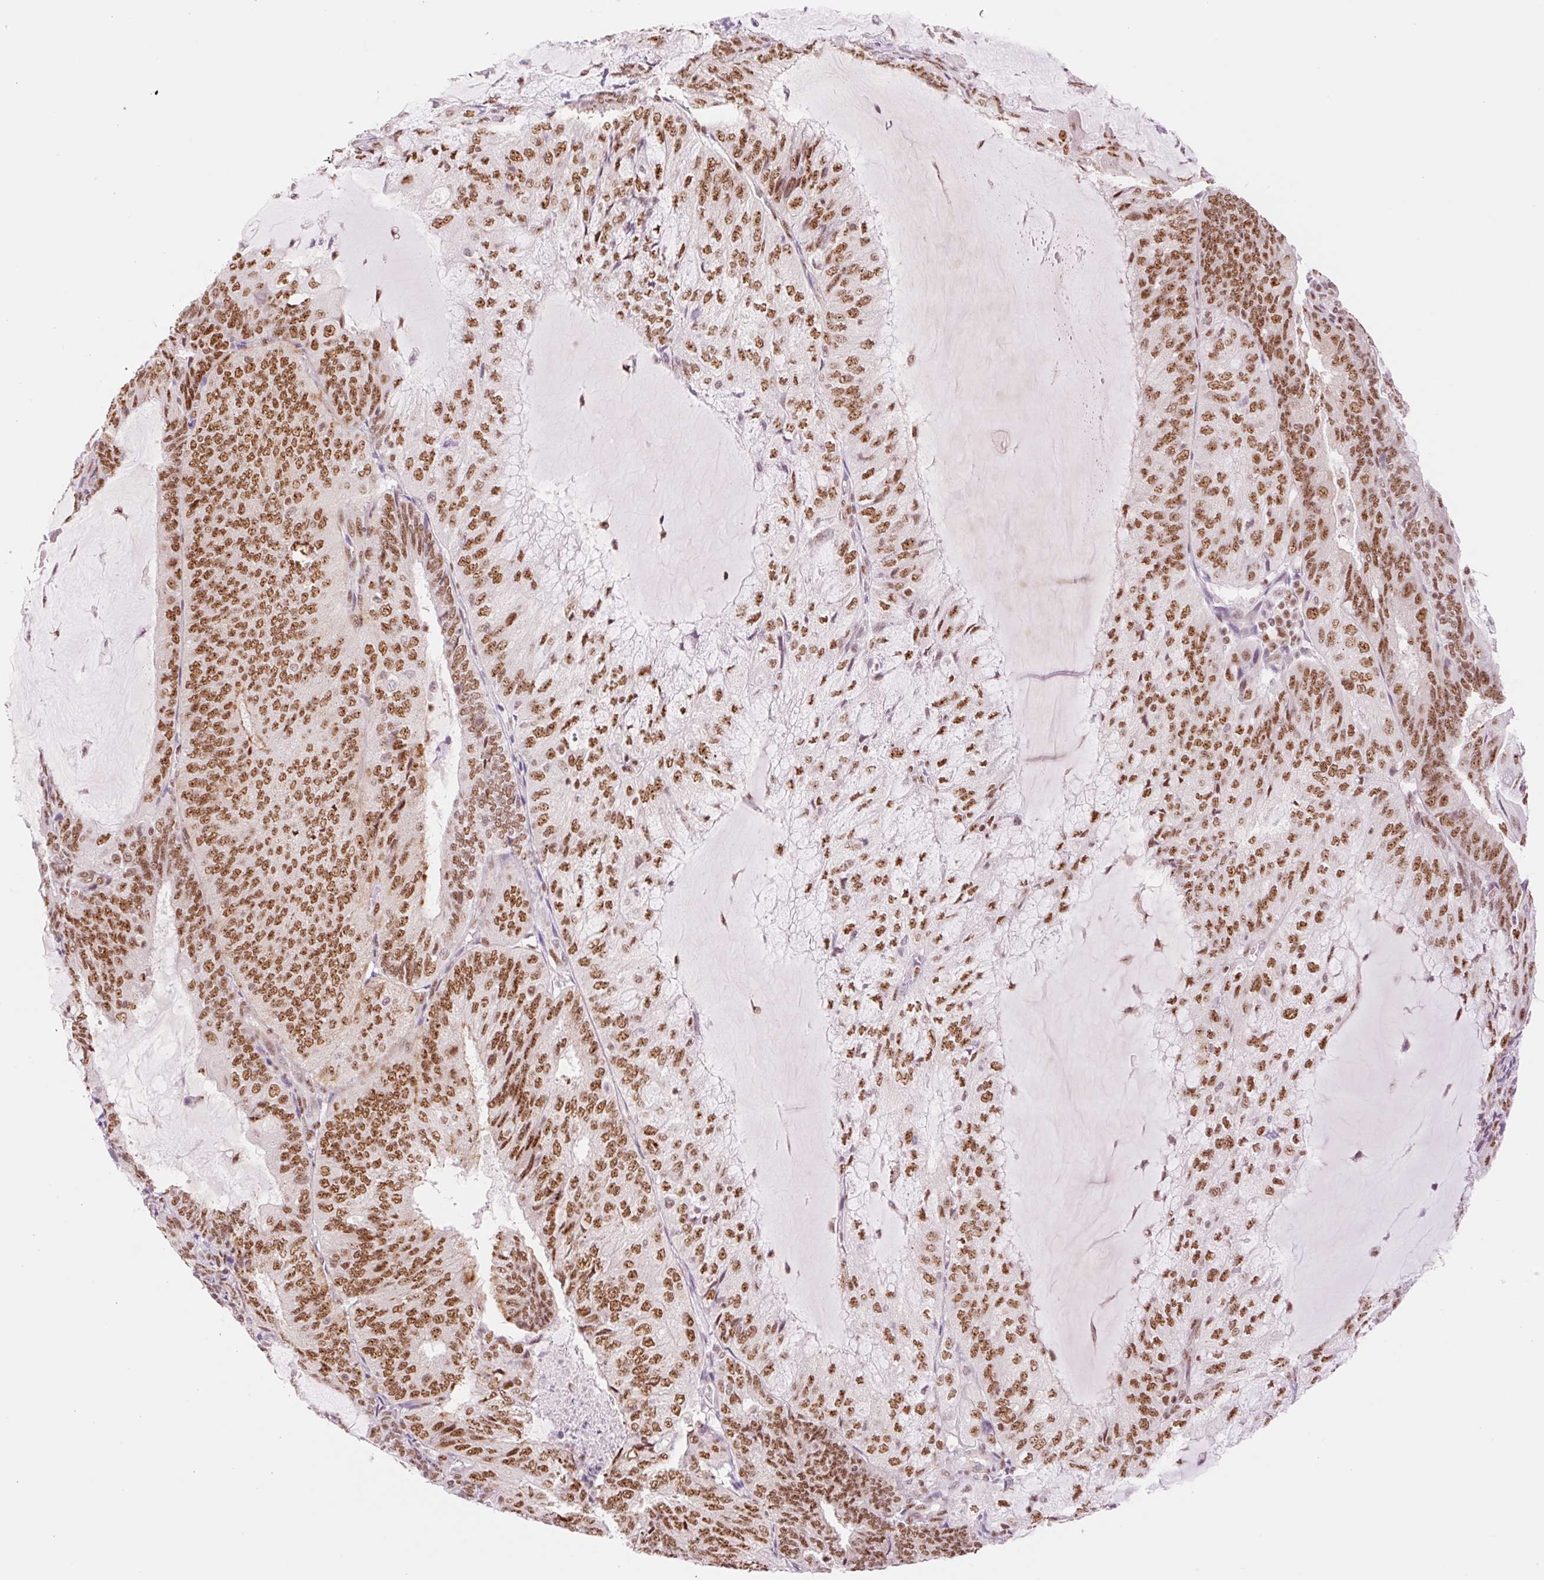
{"staining": {"intensity": "strong", "quantity": ">75%", "location": "nuclear"}, "tissue": "endometrial cancer", "cell_type": "Tumor cells", "image_type": "cancer", "snomed": [{"axis": "morphology", "description": "Adenocarcinoma, NOS"}, {"axis": "topography", "description": "Endometrium"}], "caption": "Endometrial adenocarcinoma was stained to show a protein in brown. There is high levels of strong nuclear staining in approximately >75% of tumor cells.", "gene": "PRDM11", "patient": {"sex": "female", "age": 81}}